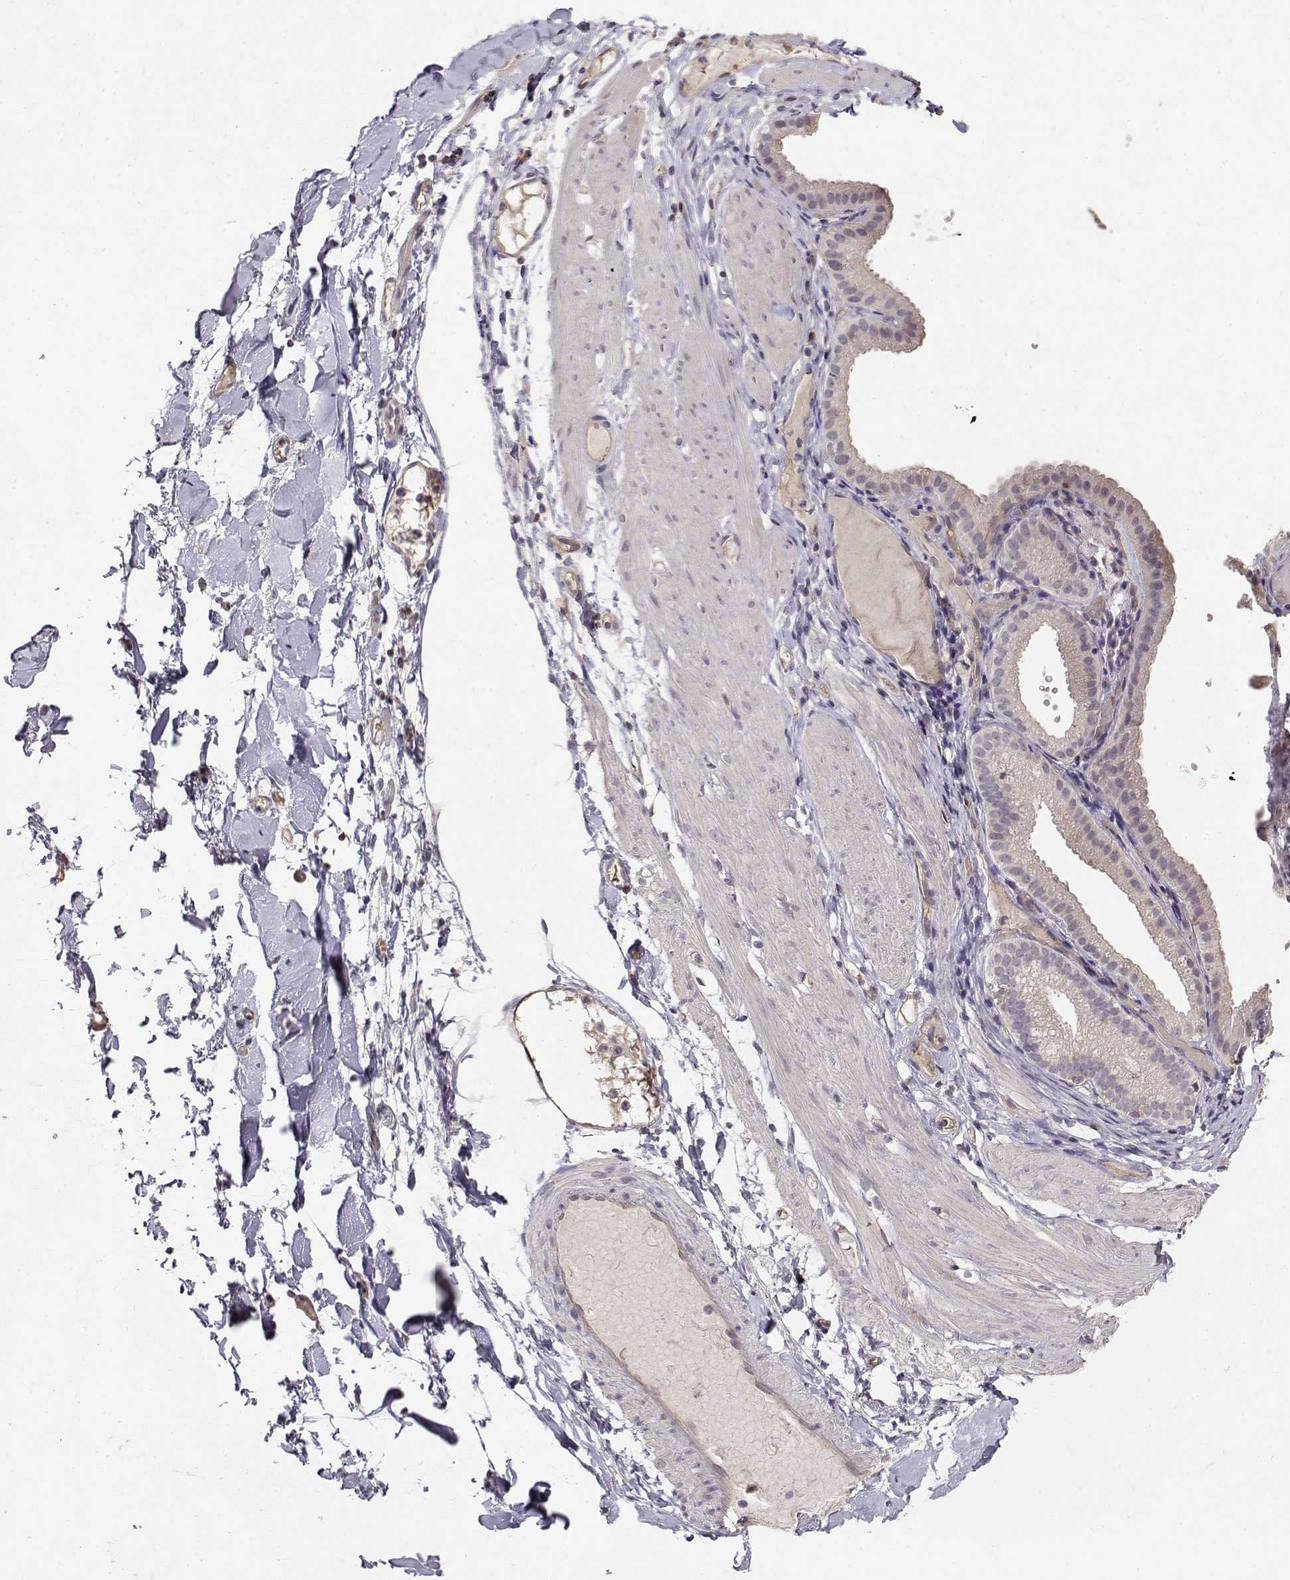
{"staining": {"intensity": "negative", "quantity": "none", "location": "none"}, "tissue": "adipose tissue", "cell_type": "Adipocytes", "image_type": "normal", "snomed": [{"axis": "morphology", "description": "Normal tissue, NOS"}, {"axis": "topography", "description": "Gallbladder"}, {"axis": "topography", "description": "Peripheral nerve tissue"}], "caption": "DAB immunohistochemical staining of unremarkable human adipose tissue reveals no significant positivity in adipocytes.", "gene": "IFITM1", "patient": {"sex": "female", "age": 45}}